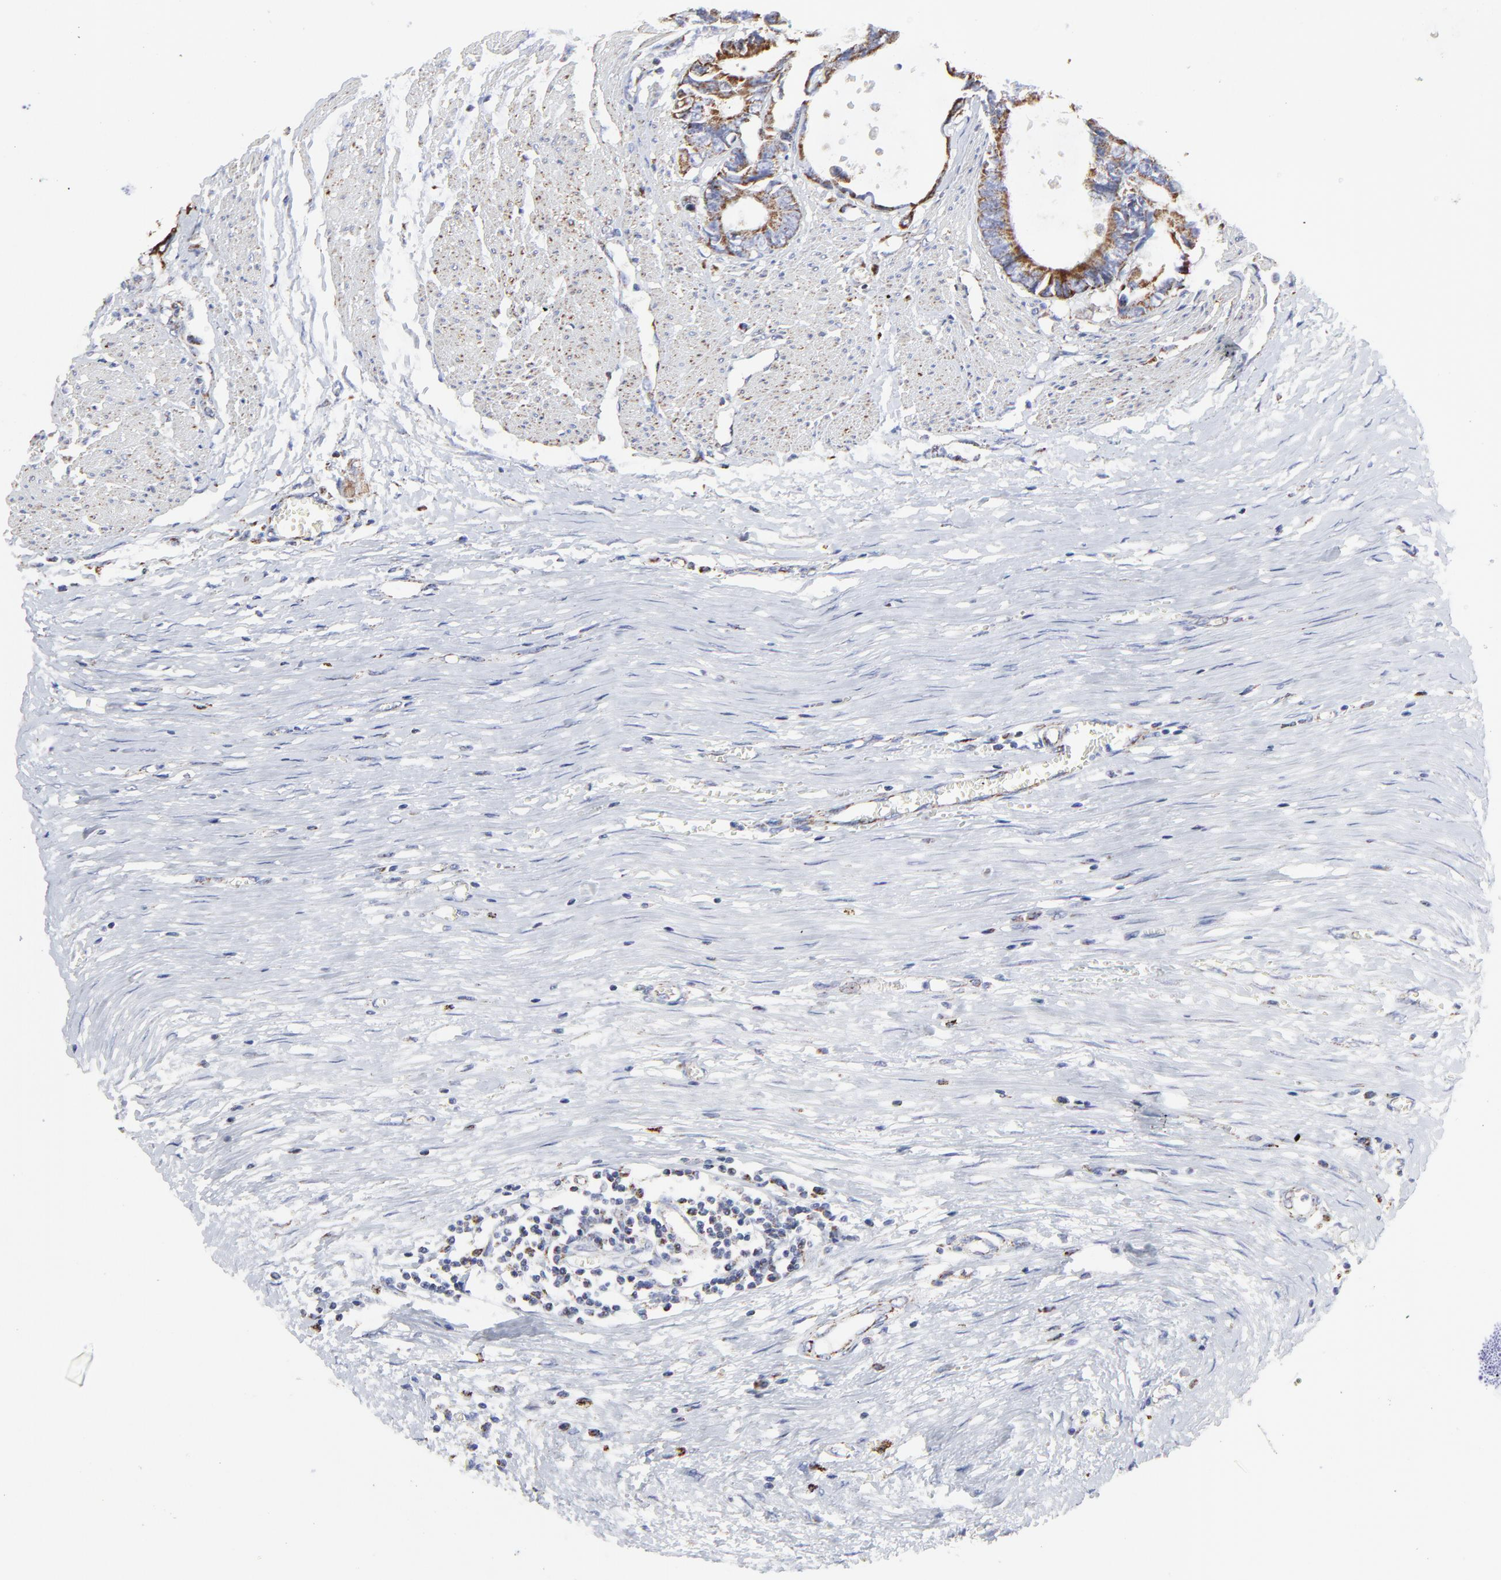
{"staining": {"intensity": "strong", "quantity": ">75%", "location": "cytoplasmic/membranous"}, "tissue": "colorectal cancer", "cell_type": "Tumor cells", "image_type": "cancer", "snomed": [{"axis": "morphology", "description": "Adenocarcinoma, NOS"}, {"axis": "topography", "description": "Rectum"}], "caption": "Adenocarcinoma (colorectal) tissue reveals strong cytoplasmic/membranous staining in about >75% of tumor cells", "gene": "PINK1", "patient": {"sex": "female", "age": 98}}